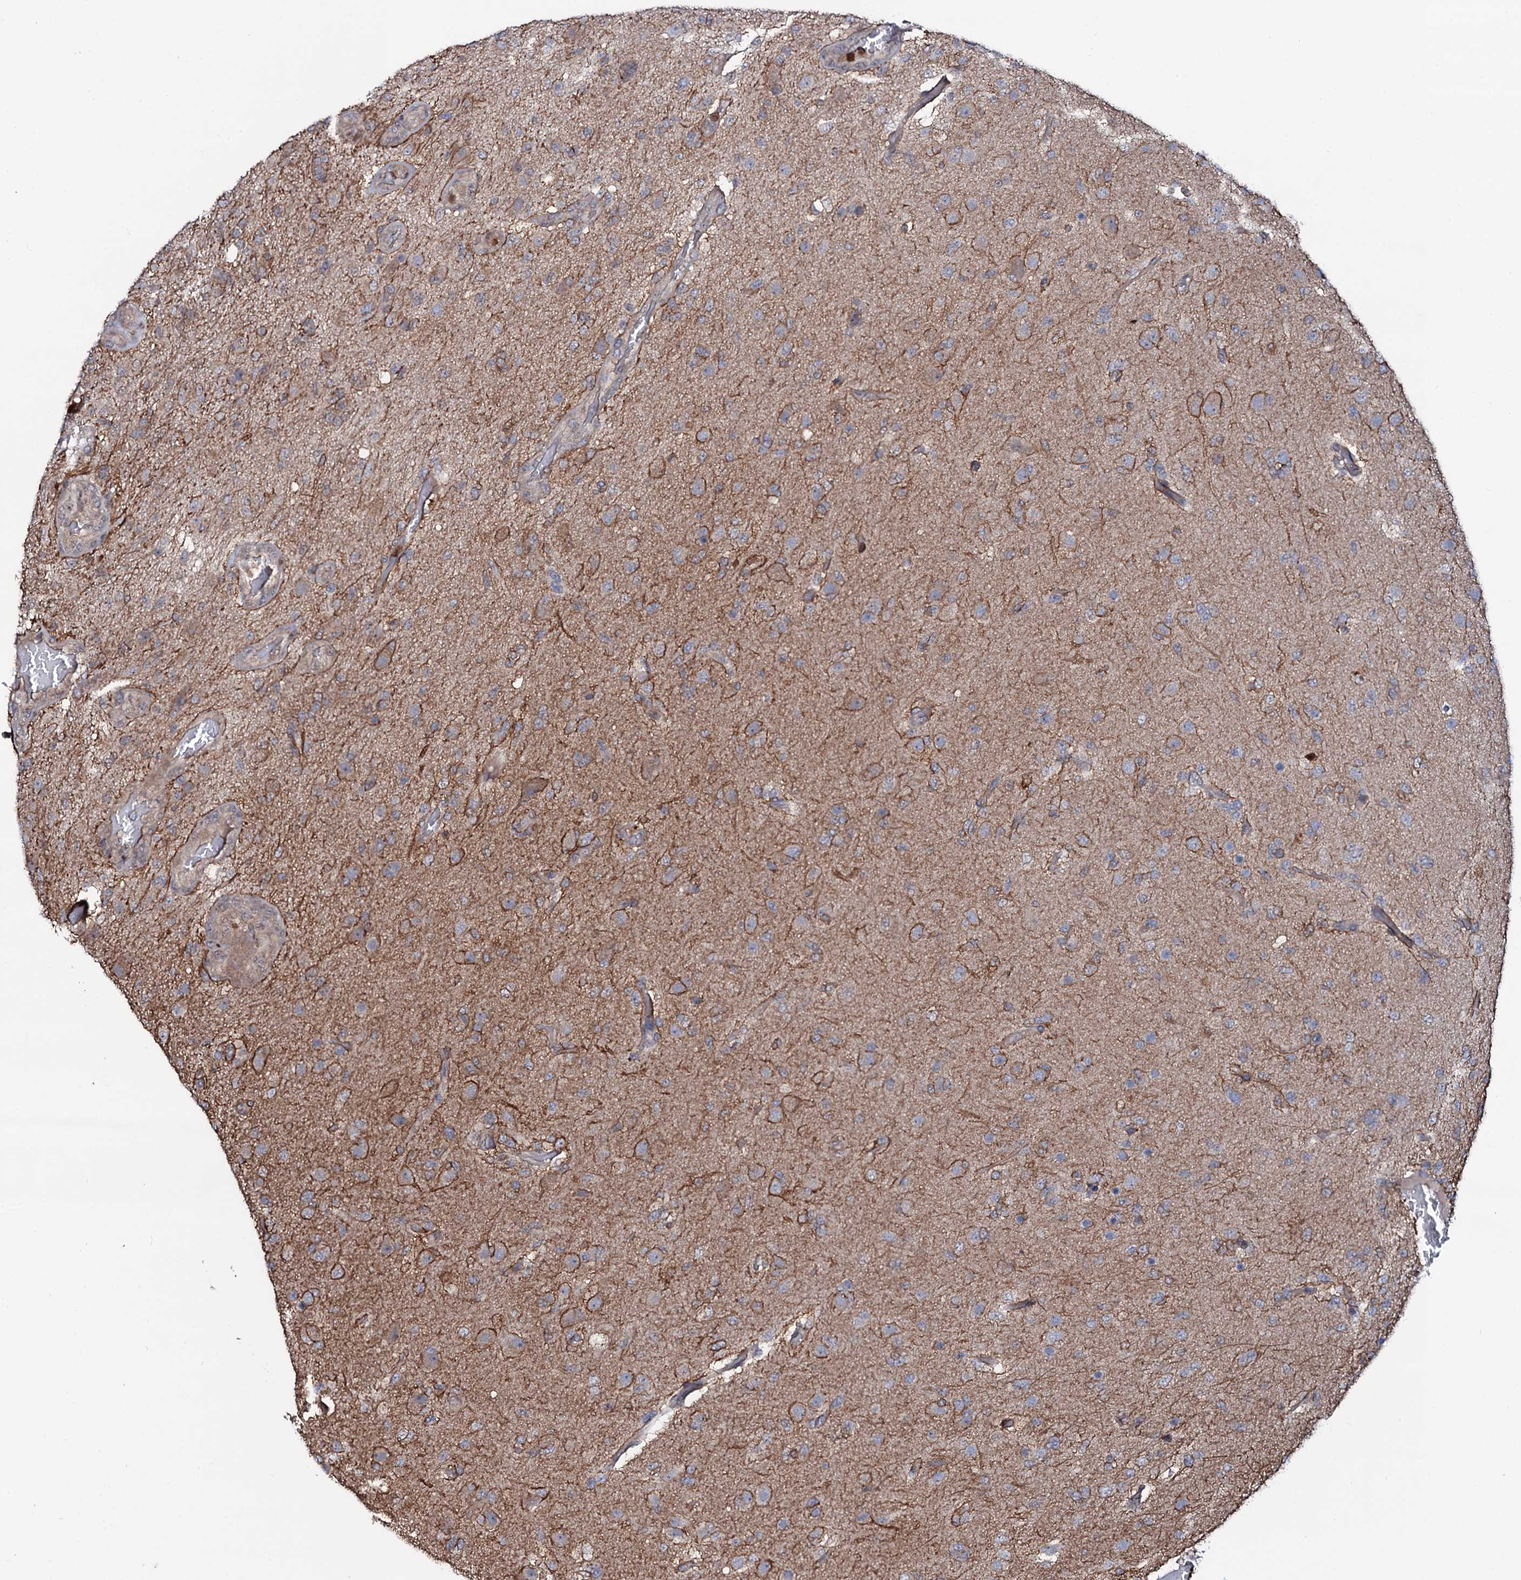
{"staining": {"intensity": "weak", "quantity": "25%-75%", "location": "cytoplasmic/membranous"}, "tissue": "glioma", "cell_type": "Tumor cells", "image_type": "cancer", "snomed": [{"axis": "morphology", "description": "Glioma, malignant, High grade"}, {"axis": "topography", "description": "Brain"}], "caption": "This image displays immunohistochemistry (IHC) staining of glioma, with low weak cytoplasmic/membranous positivity in about 25%-75% of tumor cells.", "gene": "COG6", "patient": {"sex": "female", "age": 74}}